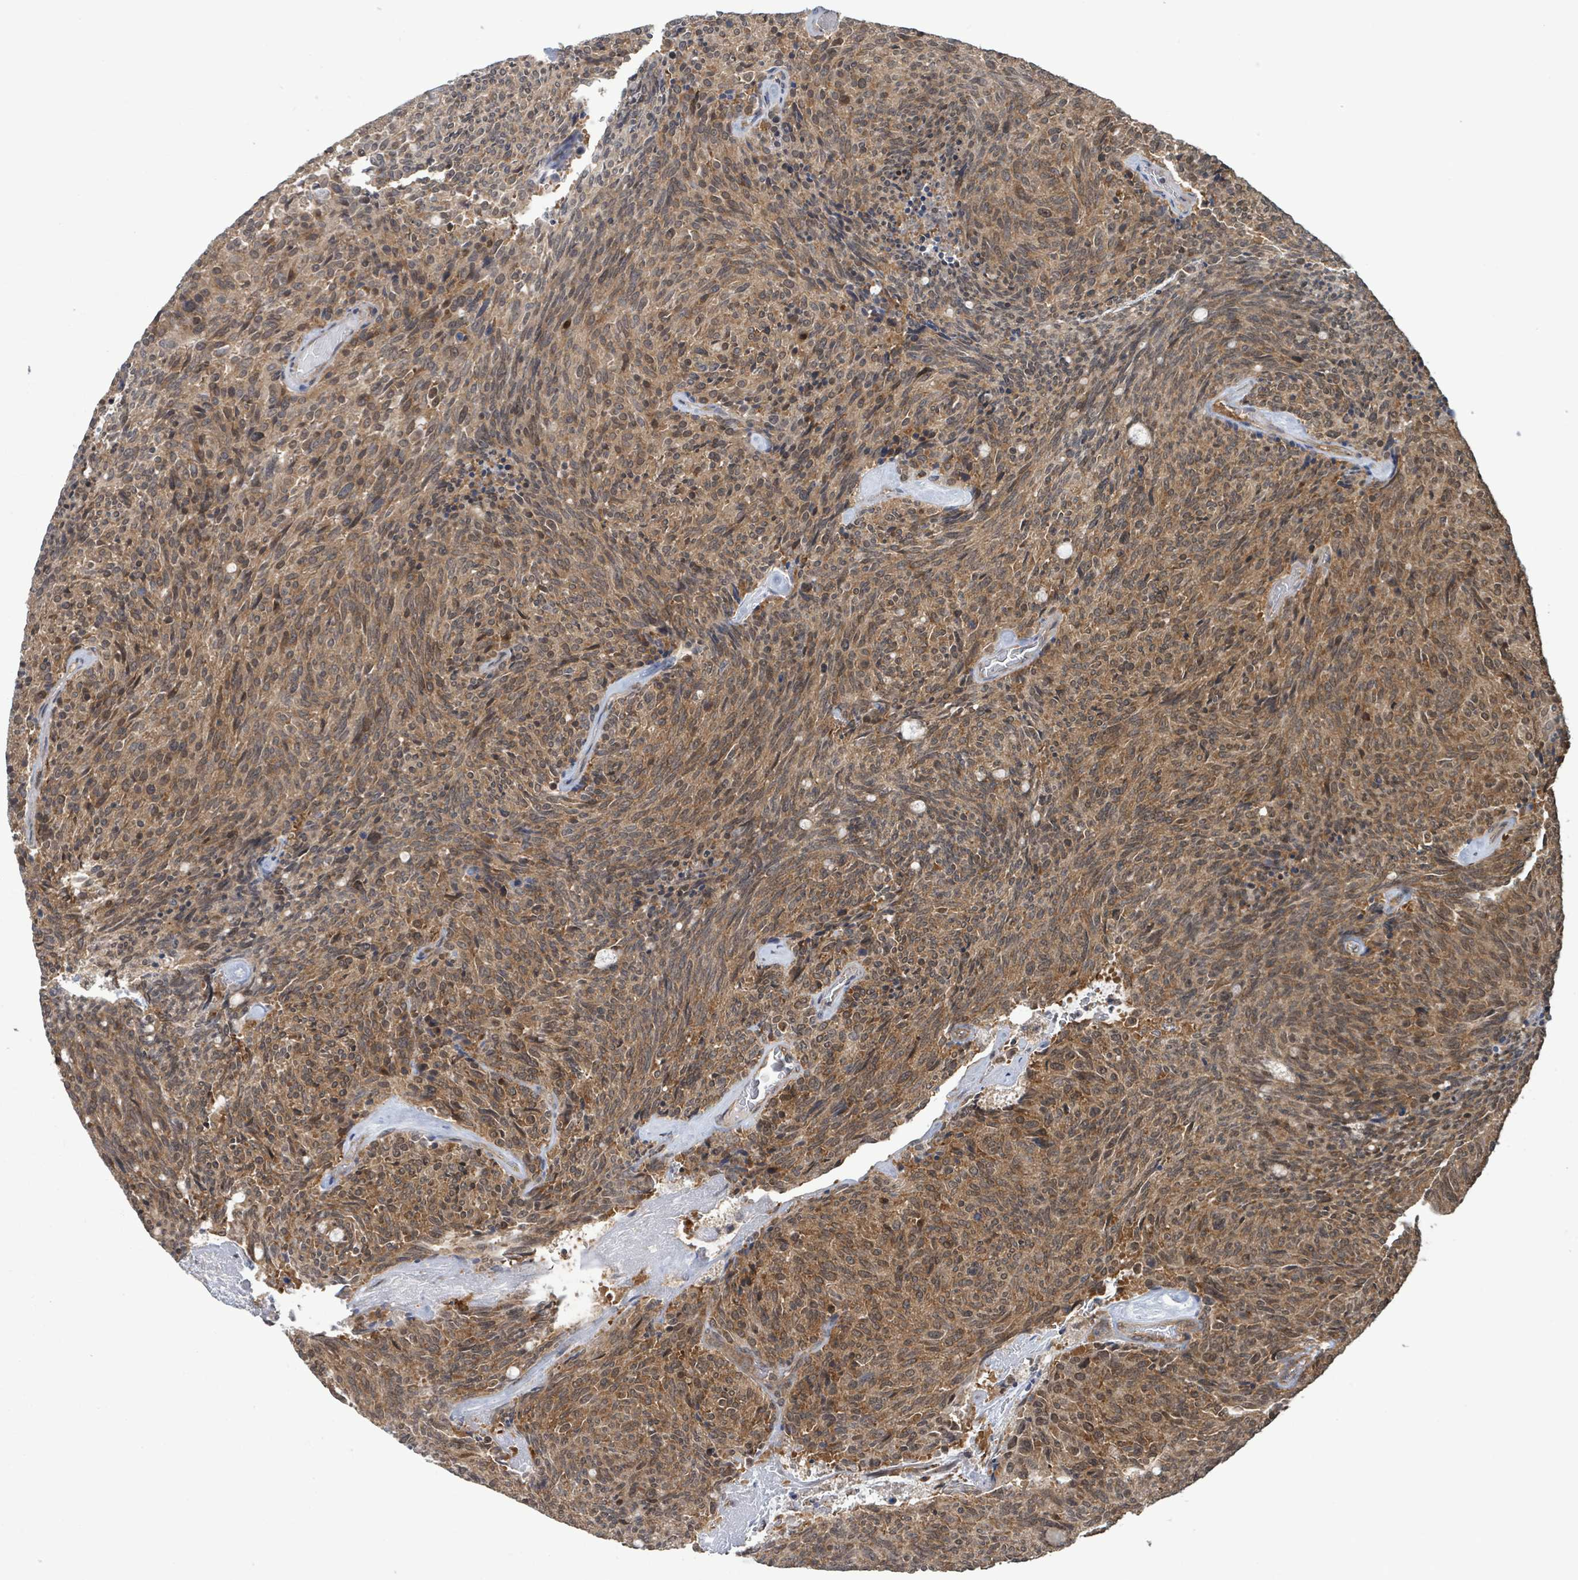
{"staining": {"intensity": "moderate", "quantity": ">75%", "location": "cytoplasmic/membranous"}, "tissue": "carcinoid", "cell_type": "Tumor cells", "image_type": "cancer", "snomed": [{"axis": "morphology", "description": "Carcinoid, malignant, NOS"}, {"axis": "topography", "description": "Pancreas"}], "caption": "IHC of human carcinoid demonstrates medium levels of moderate cytoplasmic/membranous staining in approximately >75% of tumor cells.", "gene": "KLC1", "patient": {"sex": "female", "age": 54}}